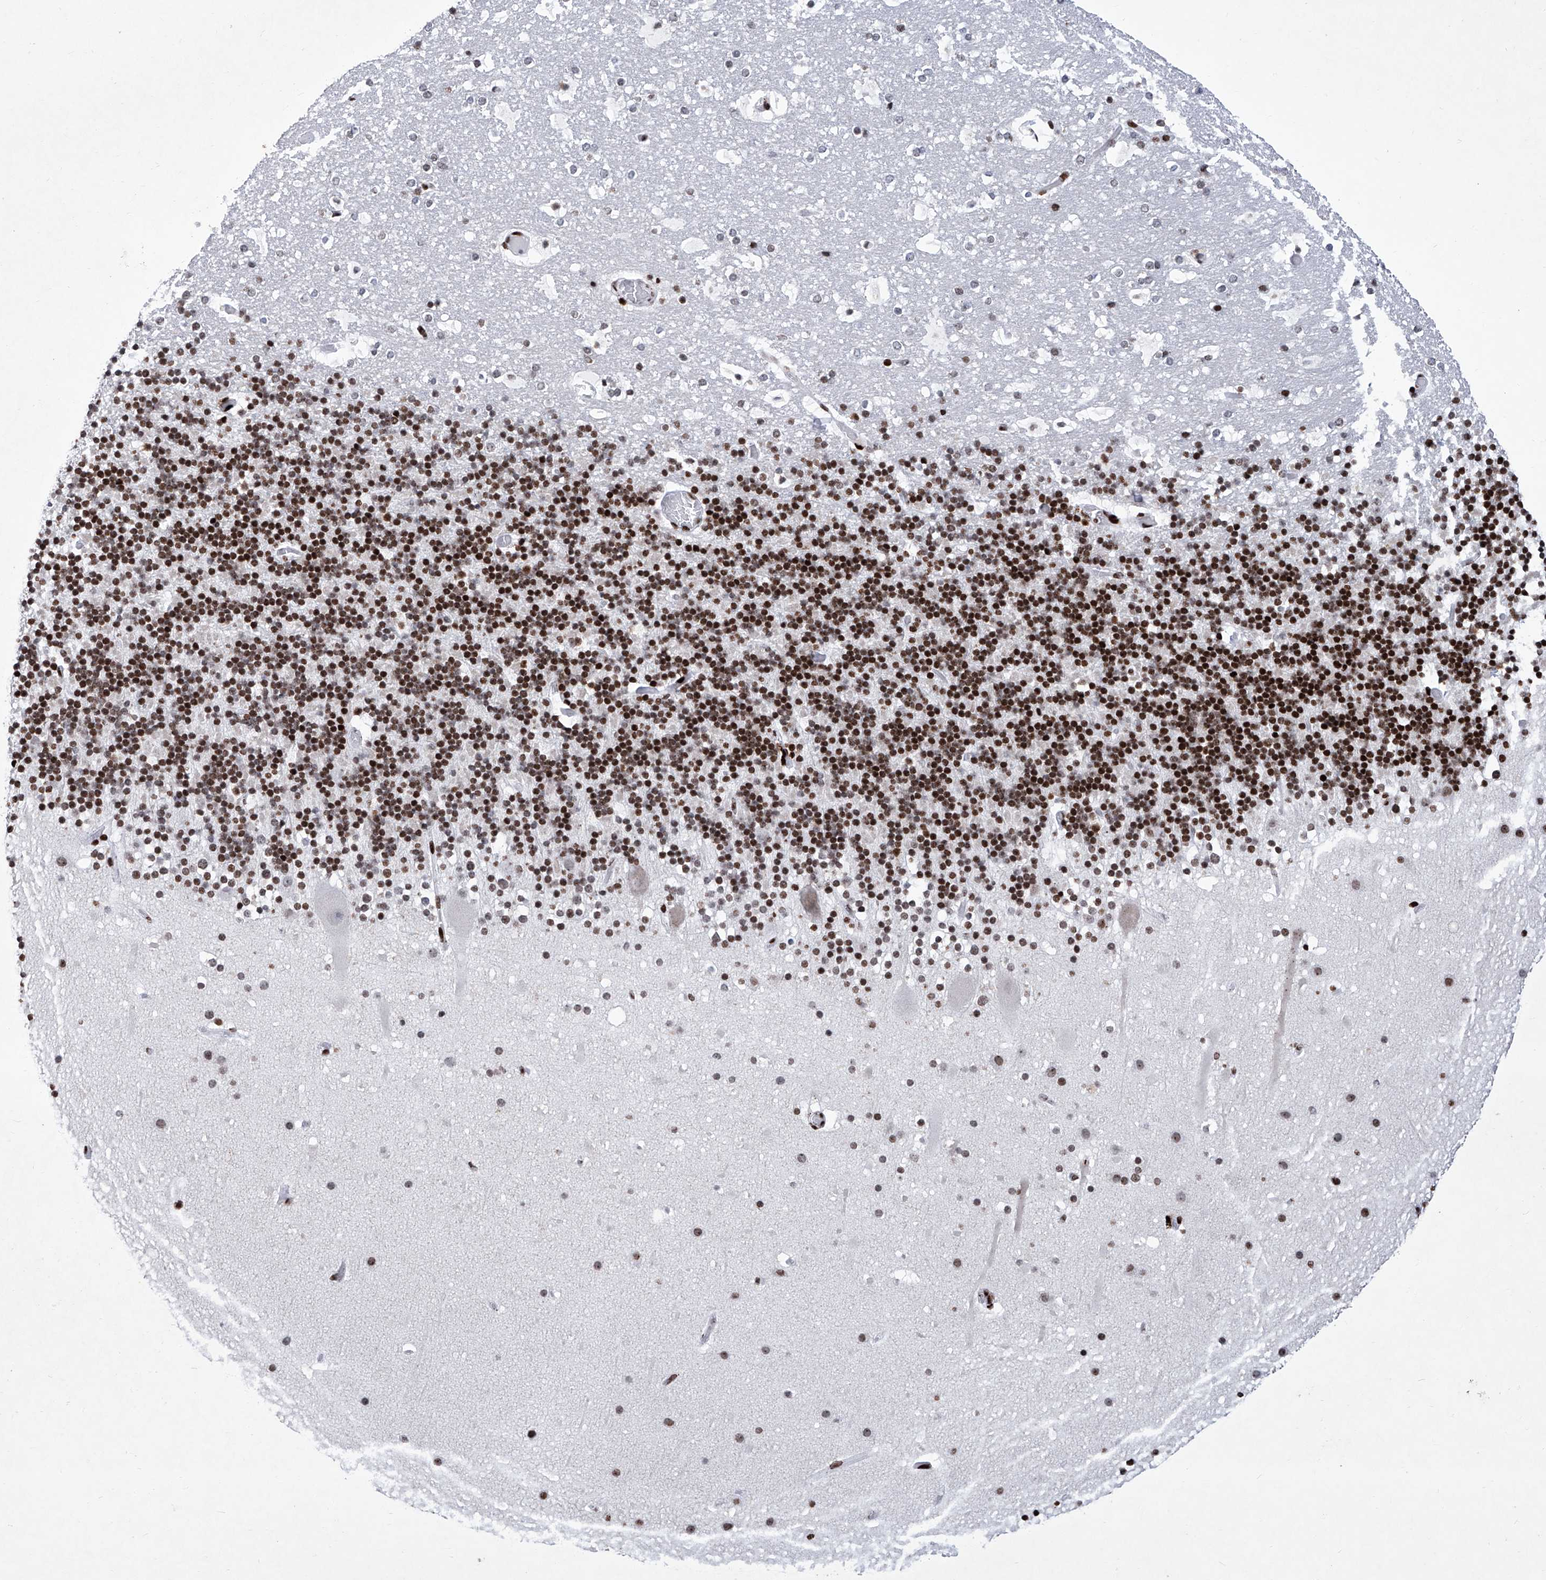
{"staining": {"intensity": "strong", "quantity": "25%-75%", "location": "nuclear"}, "tissue": "cerebellum", "cell_type": "Cells in granular layer", "image_type": "normal", "snomed": [{"axis": "morphology", "description": "Normal tissue, NOS"}, {"axis": "topography", "description": "Cerebellum"}], "caption": "Cells in granular layer show high levels of strong nuclear positivity in about 25%-75% of cells in unremarkable cerebellum.", "gene": "HEY2", "patient": {"sex": "male", "age": 57}}